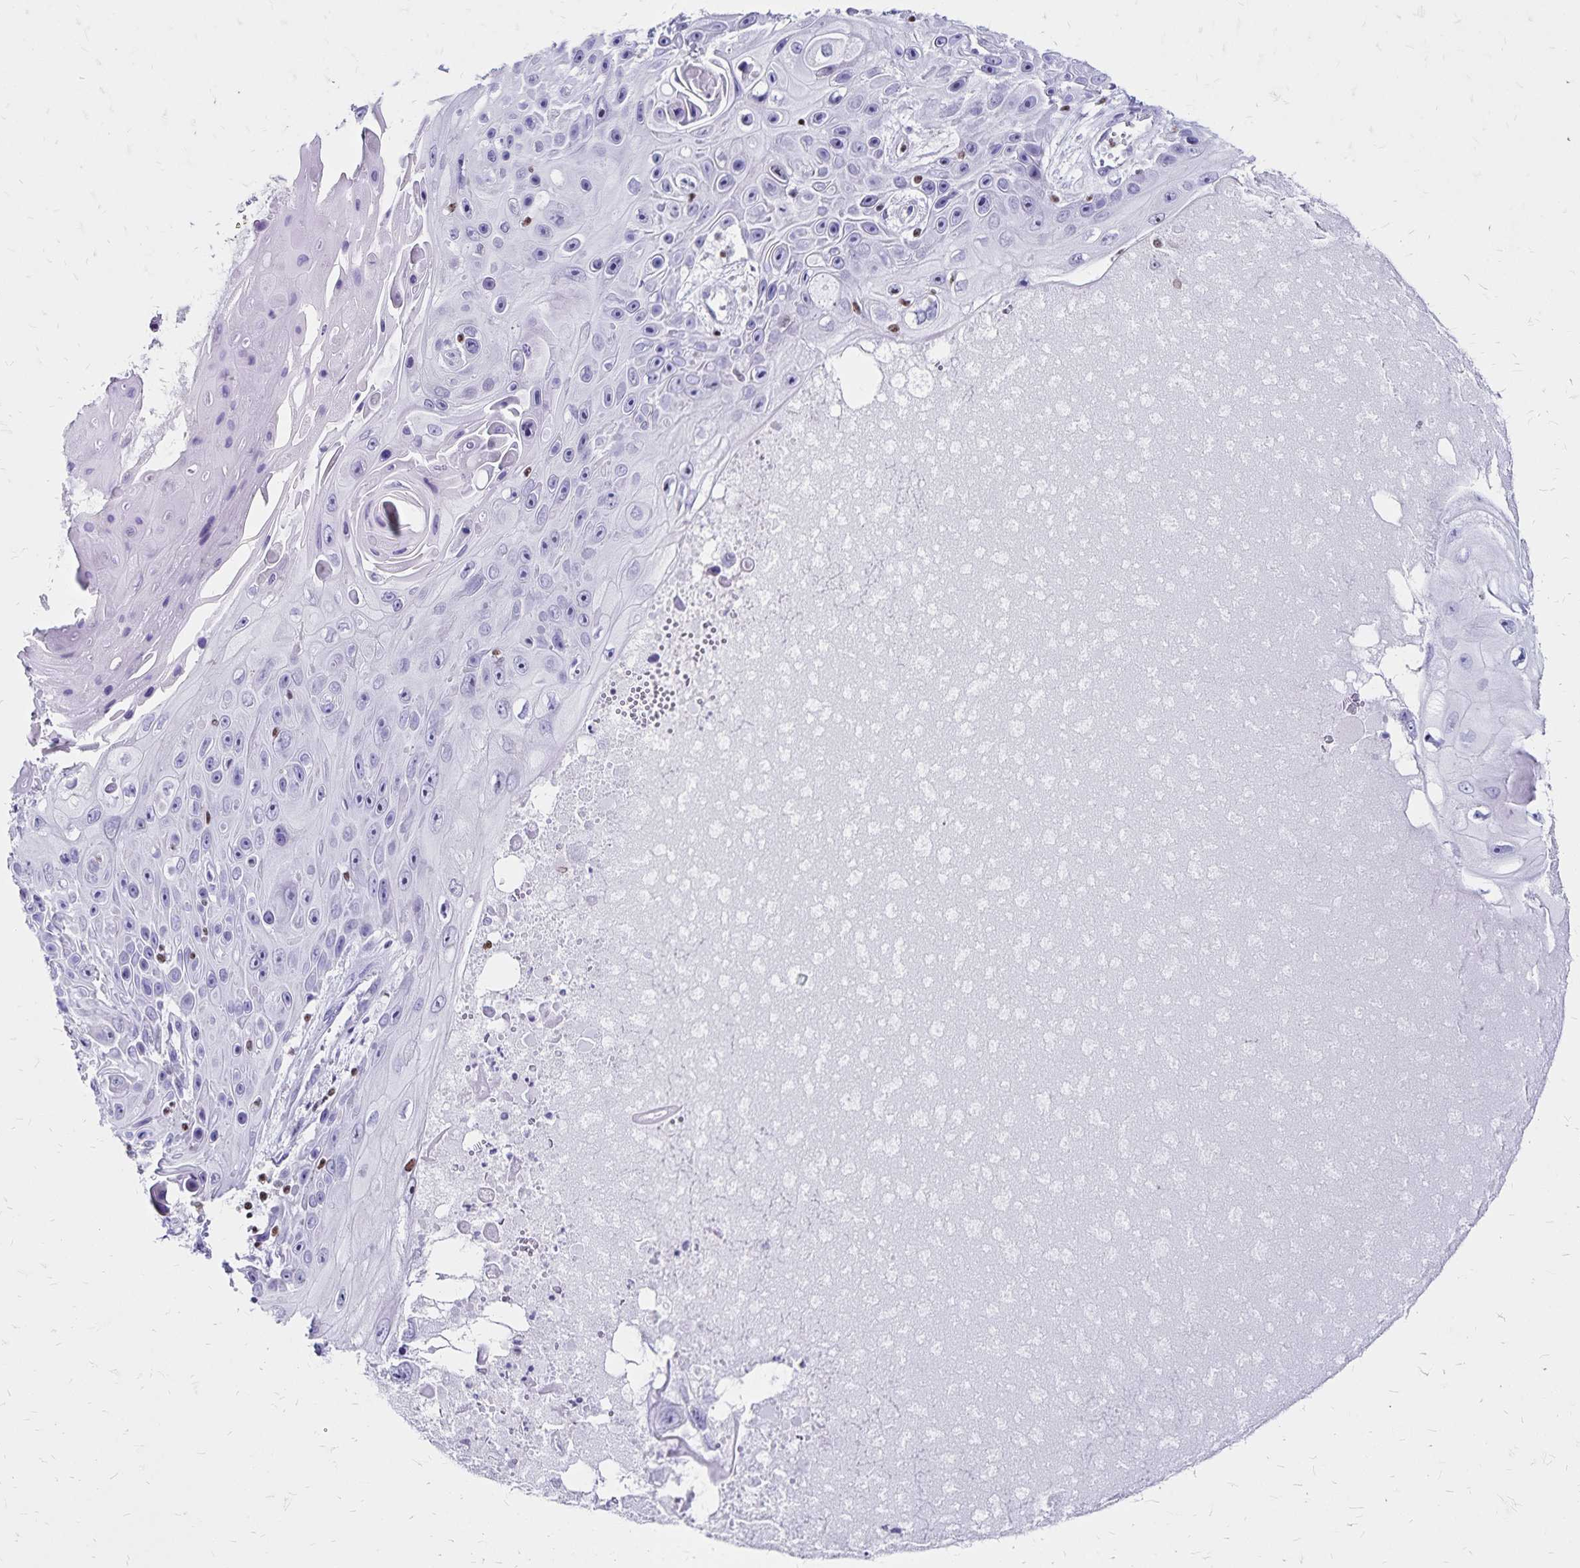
{"staining": {"intensity": "negative", "quantity": "none", "location": "none"}, "tissue": "skin cancer", "cell_type": "Tumor cells", "image_type": "cancer", "snomed": [{"axis": "morphology", "description": "Squamous cell carcinoma, NOS"}, {"axis": "topography", "description": "Skin"}], "caption": "High magnification brightfield microscopy of squamous cell carcinoma (skin) stained with DAB (brown) and counterstained with hematoxylin (blue): tumor cells show no significant staining. (DAB (3,3'-diaminobenzidine) immunohistochemistry, high magnification).", "gene": "IKZF1", "patient": {"sex": "male", "age": 82}}